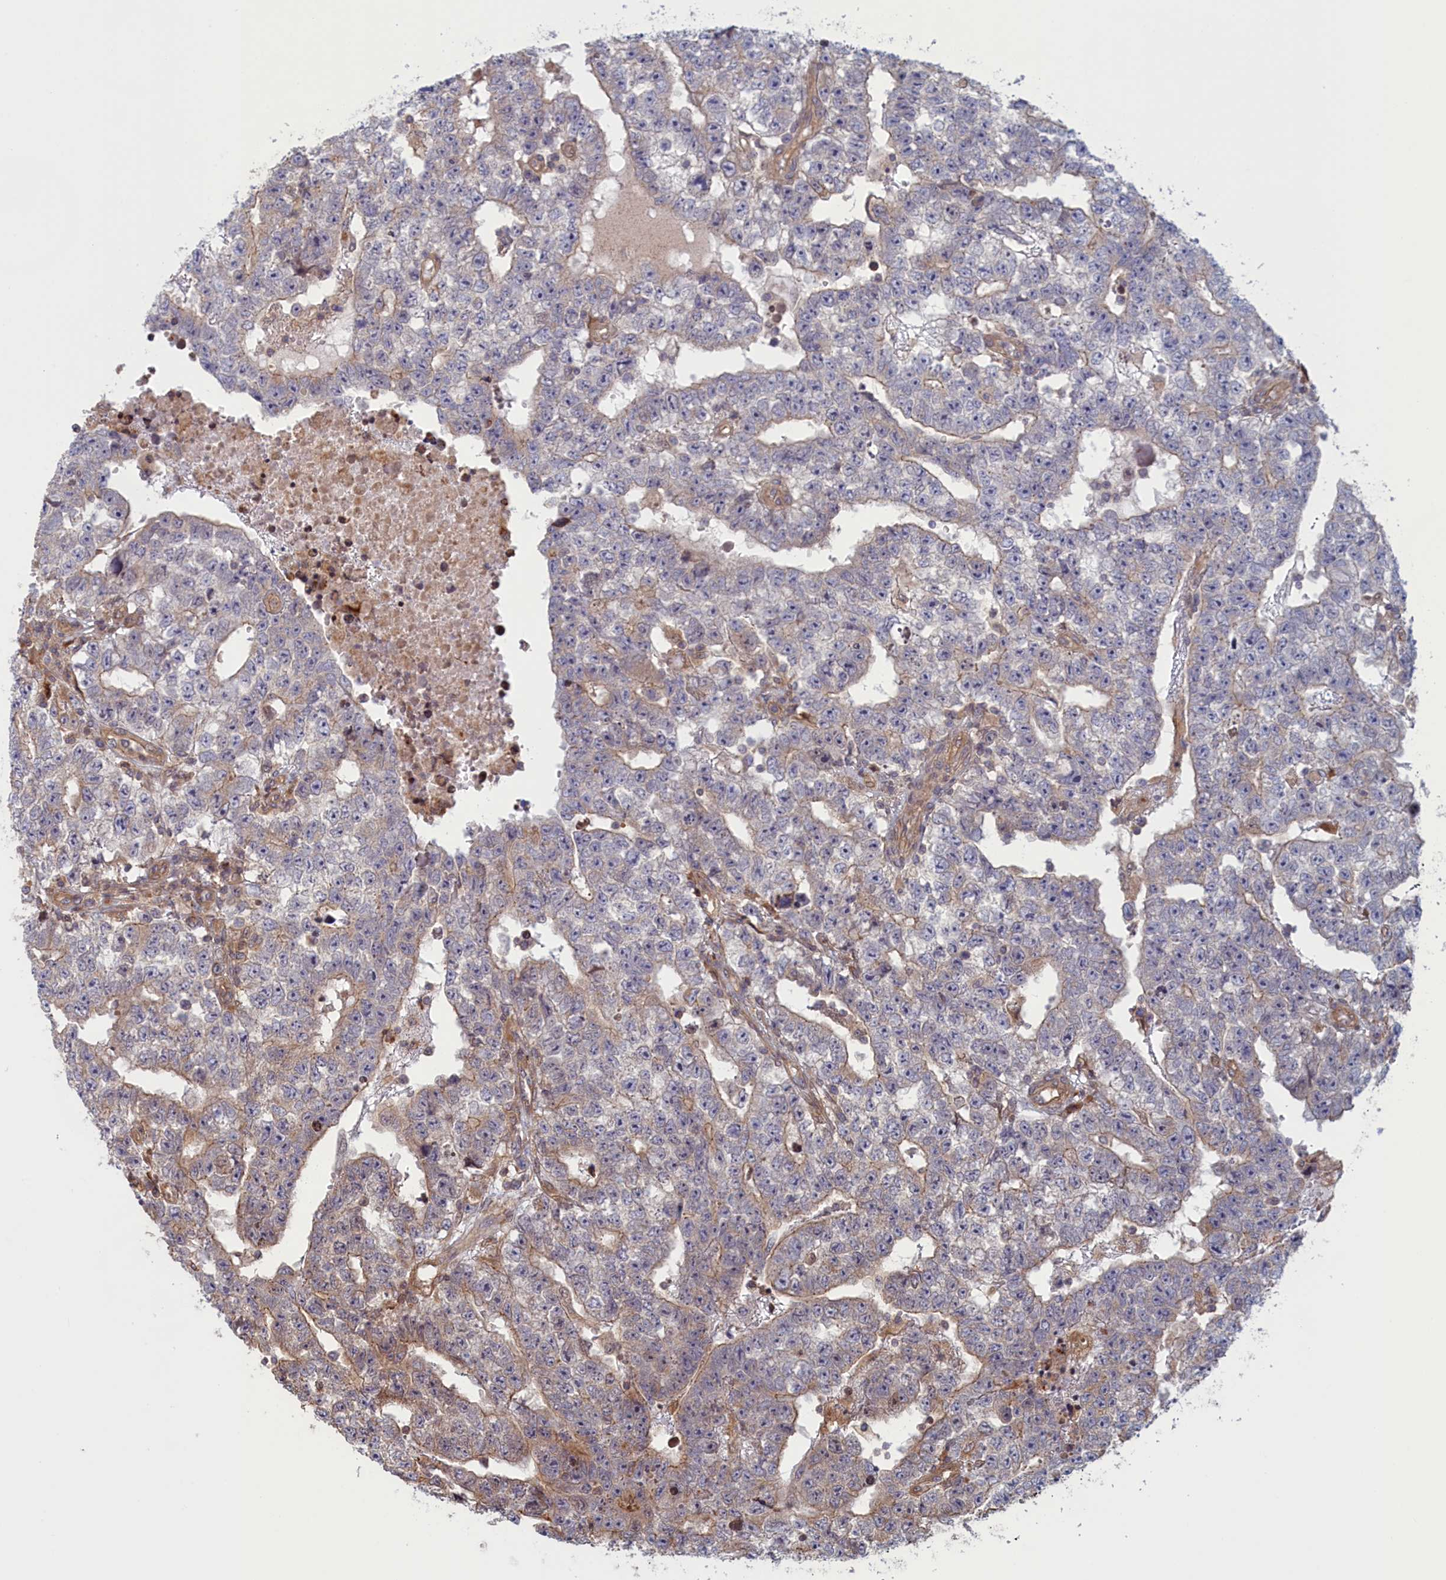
{"staining": {"intensity": "weak", "quantity": "25%-75%", "location": "cytoplasmic/membranous"}, "tissue": "testis cancer", "cell_type": "Tumor cells", "image_type": "cancer", "snomed": [{"axis": "morphology", "description": "Carcinoma, Embryonal, NOS"}, {"axis": "topography", "description": "Testis"}], "caption": "Immunohistochemistry of human testis cancer (embryonal carcinoma) shows low levels of weak cytoplasmic/membranous staining in approximately 25%-75% of tumor cells.", "gene": "RILPL1", "patient": {"sex": "male", "age": 25}}